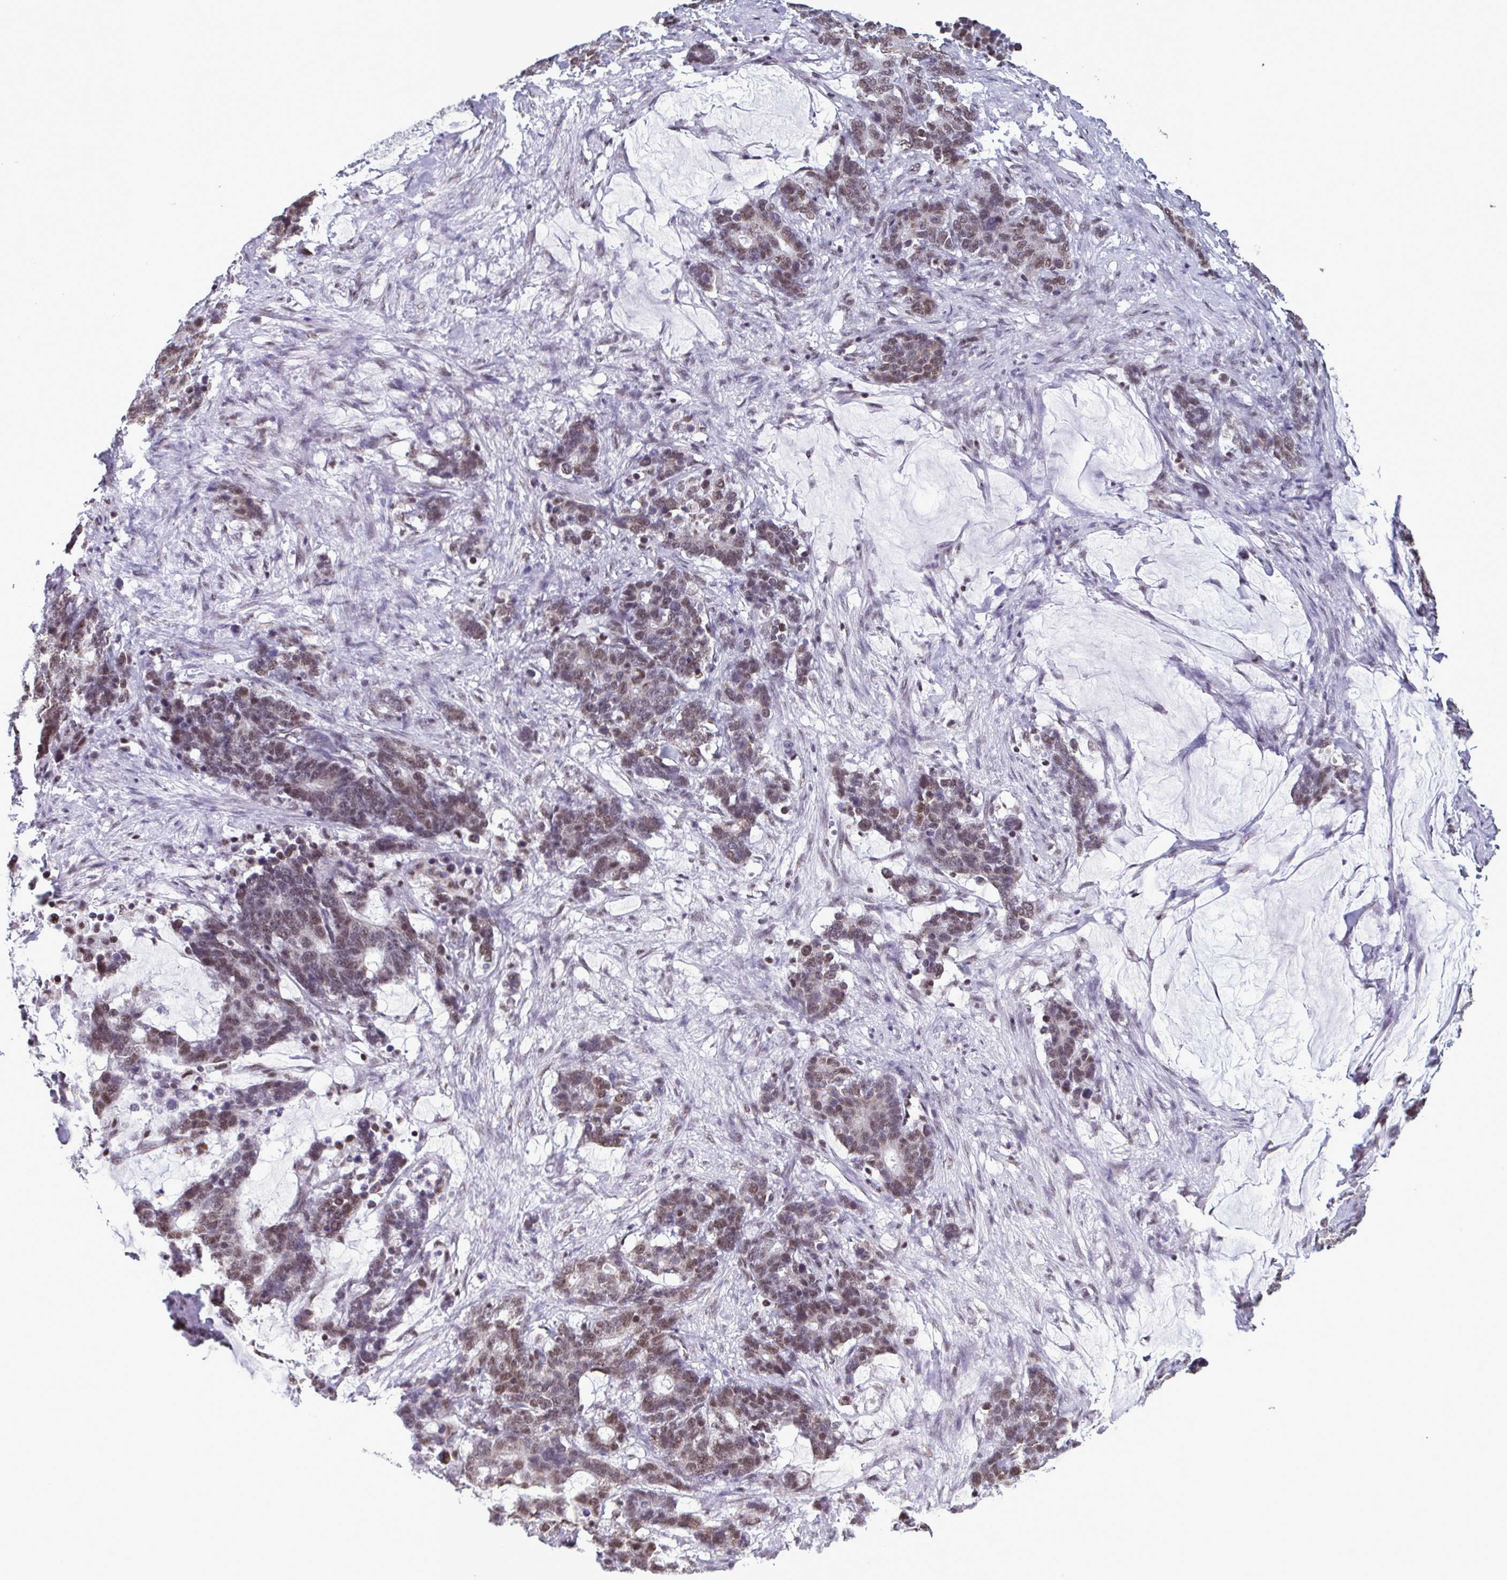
{"staining": {"intensity": "weak", "quantity": "25%-75%", "location": "nuclear"}, "tissue": "stomach cancer", "cell_type": "Tumor cells", "image_type": "cancer", "snomed": [{"axis": "morphology", "description": "Normal tissue, NOS"}, {"axis": "morphology", "description": "Adenocarcinoma, NOS"}, {"axis": "topography", "description": "Stomach"}], "caption": "Stomach cancer was stained to show a protein in brown. There is low levels of weak nuclear positivity in approximately 25%-75% of tumor cells.", "gene": "TIMM21", "patient": {"sex": "female", "age": 64}}